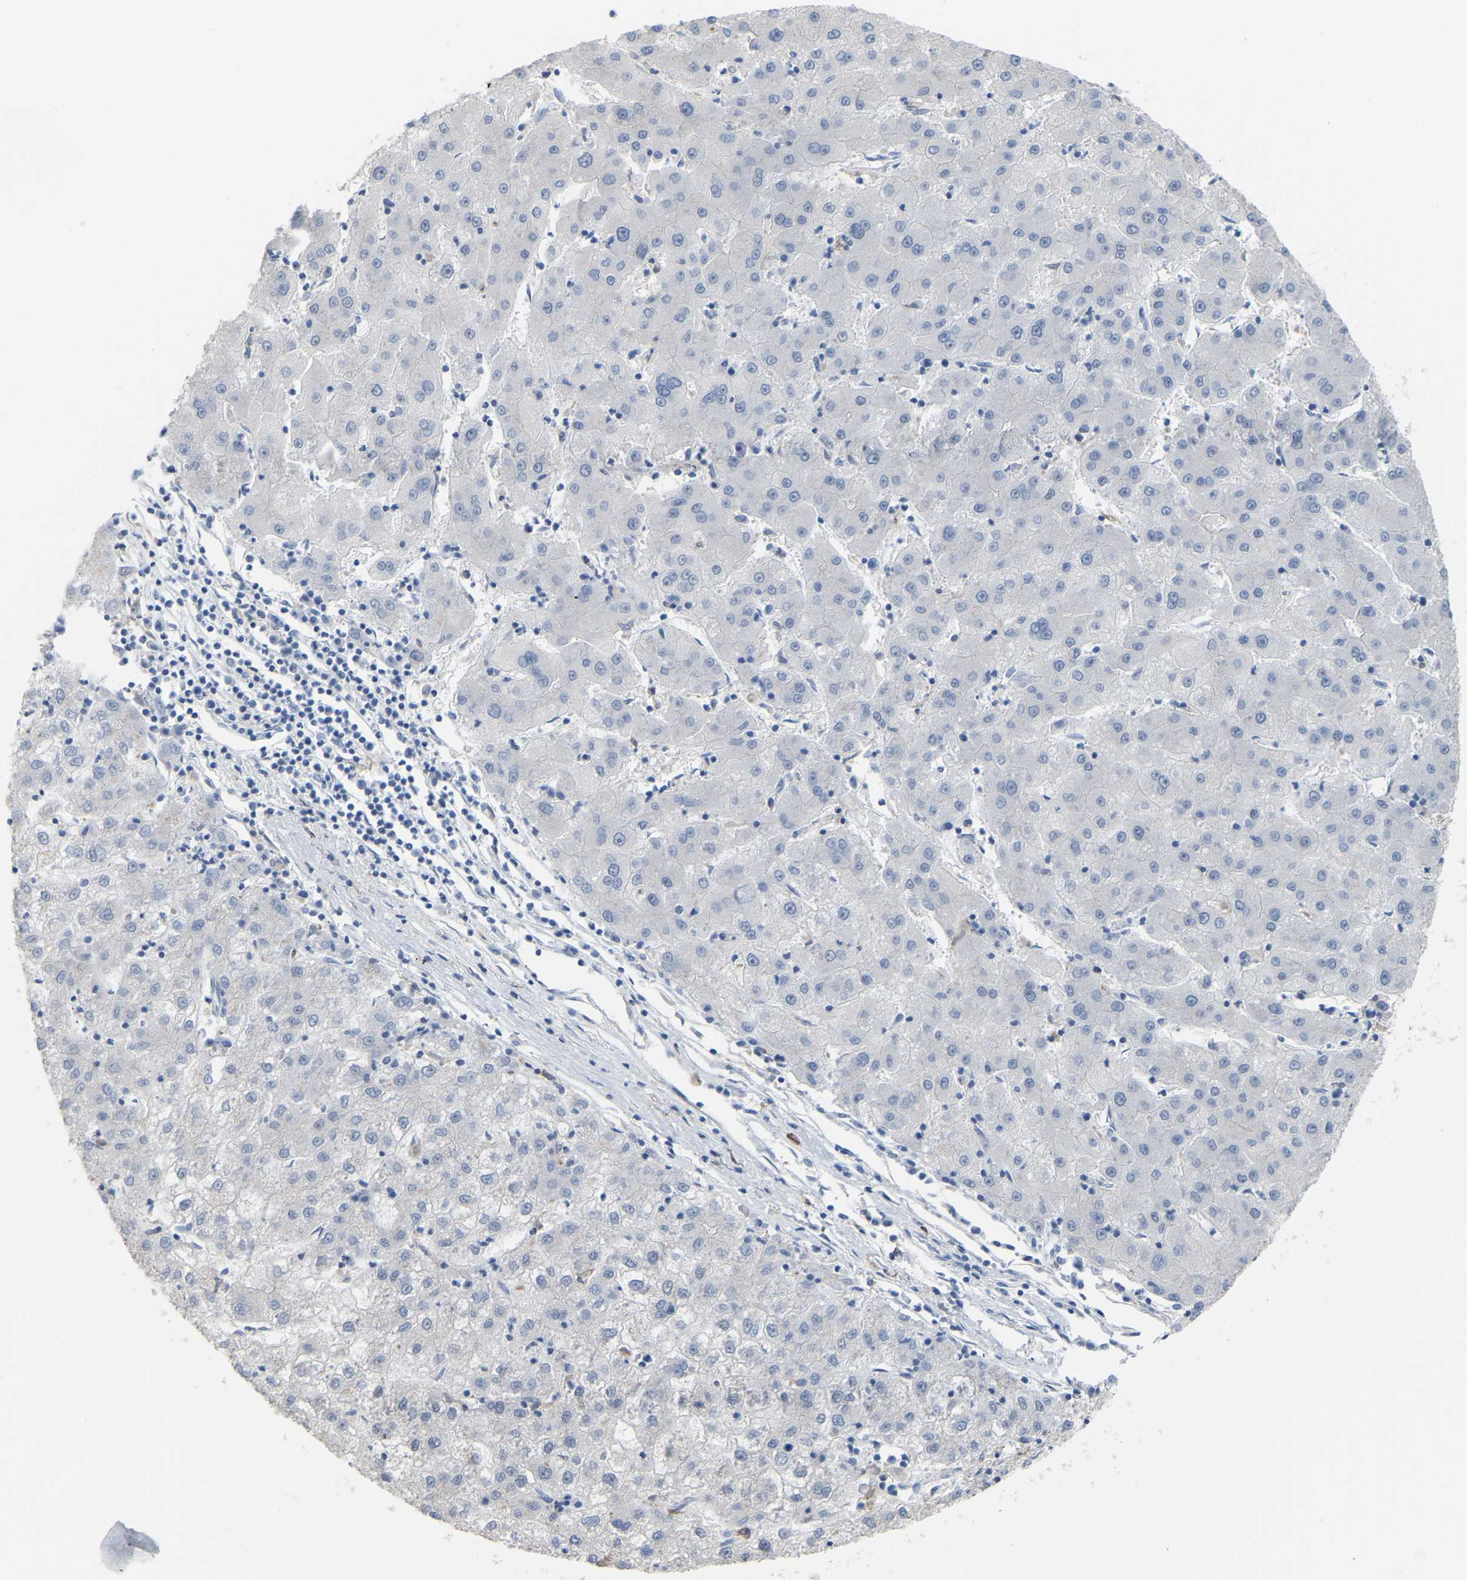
{"staining": {"intensity": "negative", "quantity": "none", "location": "none"}, "tissue": "liver cancer", "cell_type": "Tumor cells", "image_type": "cancer", "snomed": [{"axis": "morphology", "description": "Carcinoma, Hepatocellular, NOS"}, {"axis": "topography", "description": "Liver"}], "caption": "Image shows no protein positivity in tumor cells of liver cancer tissue. (IHC, brightfield microscopy, high magnification).", "gene": "PTGS1", "patient": {"sex": "male", "age": 72}}